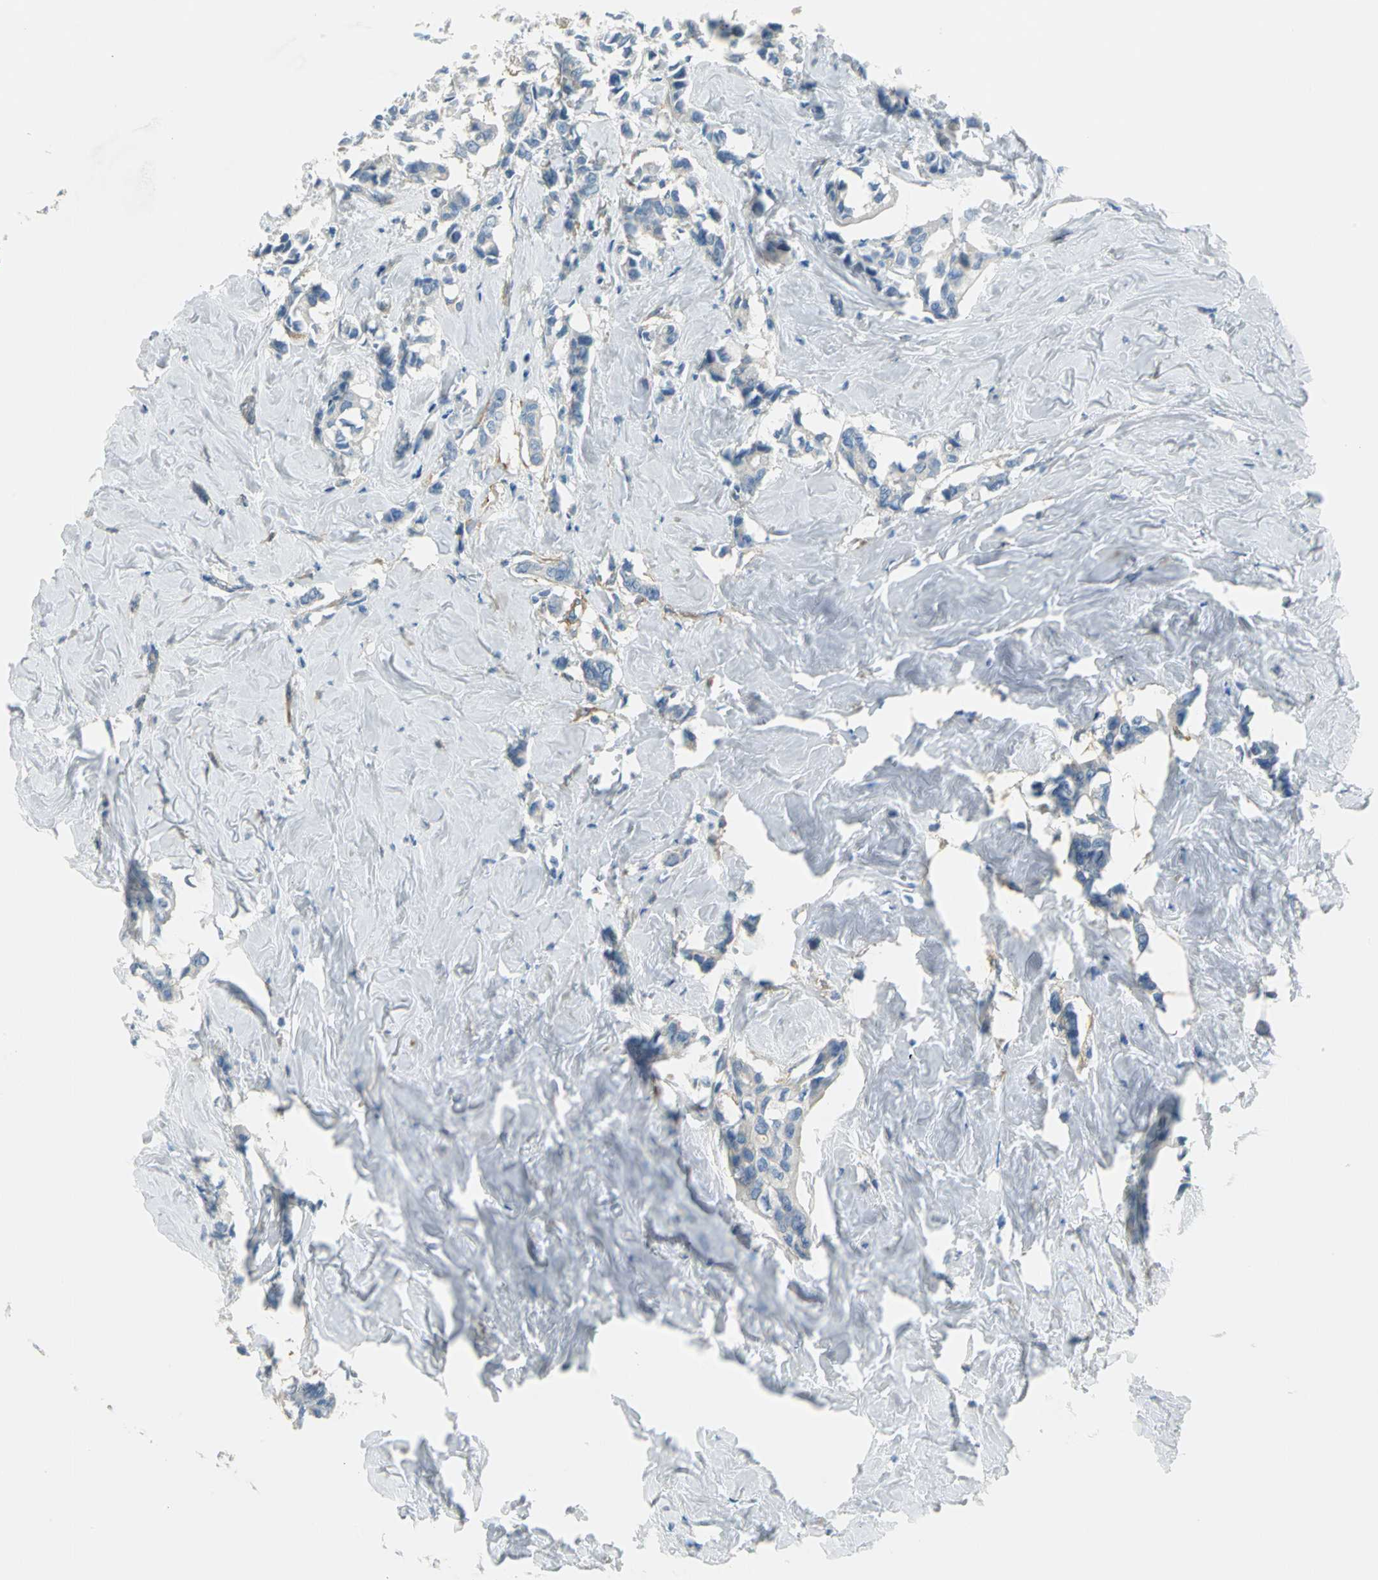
{"staining": {"intensity": "negative", "quantity": "none", "location": "none"}, "tissue": "breast cancer", "cell_type": "Tumor cells", "image_type": "cancer", "snomed": [{"axis": "morphology", "description": "Duct carcinoma"}, {"axis": "topography", "description": "Breast"}], "caption": "IHC of human breast cancer shows no positivity in tumor cells. Nuclei are stained in blue.", "gene": "AKAP12", "patient": {"sex": "female", "age": 84}}